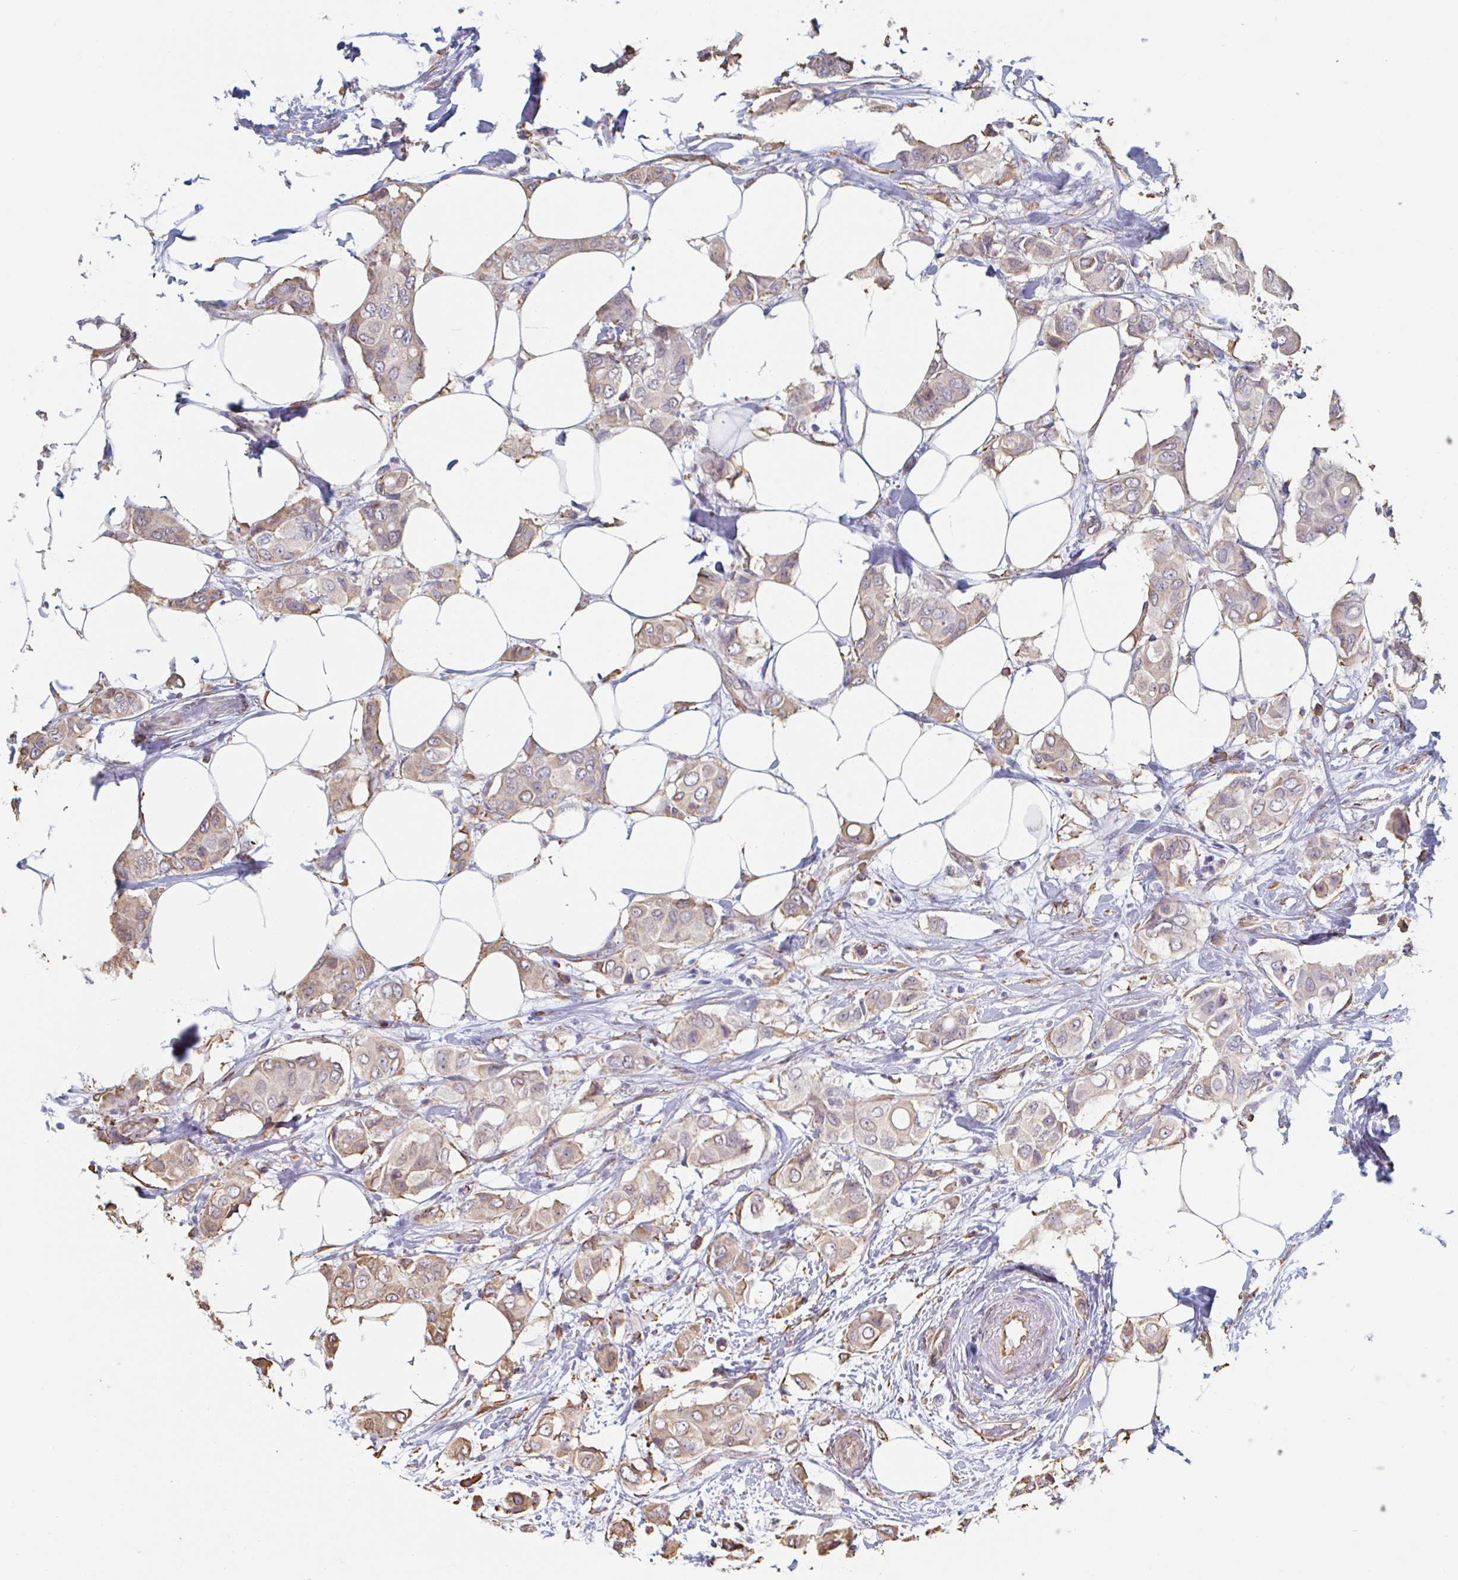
{"staining": {"intensity": "moderate", "quantity": "25%-75%", "location": "cytoplasmic/membranous"}, "tissue": "breast cancer", "cell_type": "Tumor cells", "image_type": "cancer", "snomed": [{"axis": "morphology", "description": "Lobular carcinoma"}, {"axis": "topography", "description": "Breast"}], "caption": "Breast lobular carcinoma stained for a protein (brown) displays moderate cytoplasmic/membranous positive positivity in about 25%-75% of tumor cells.", "gene": "RAB5IF", "patient": {"sex": "female", "age": 51}}